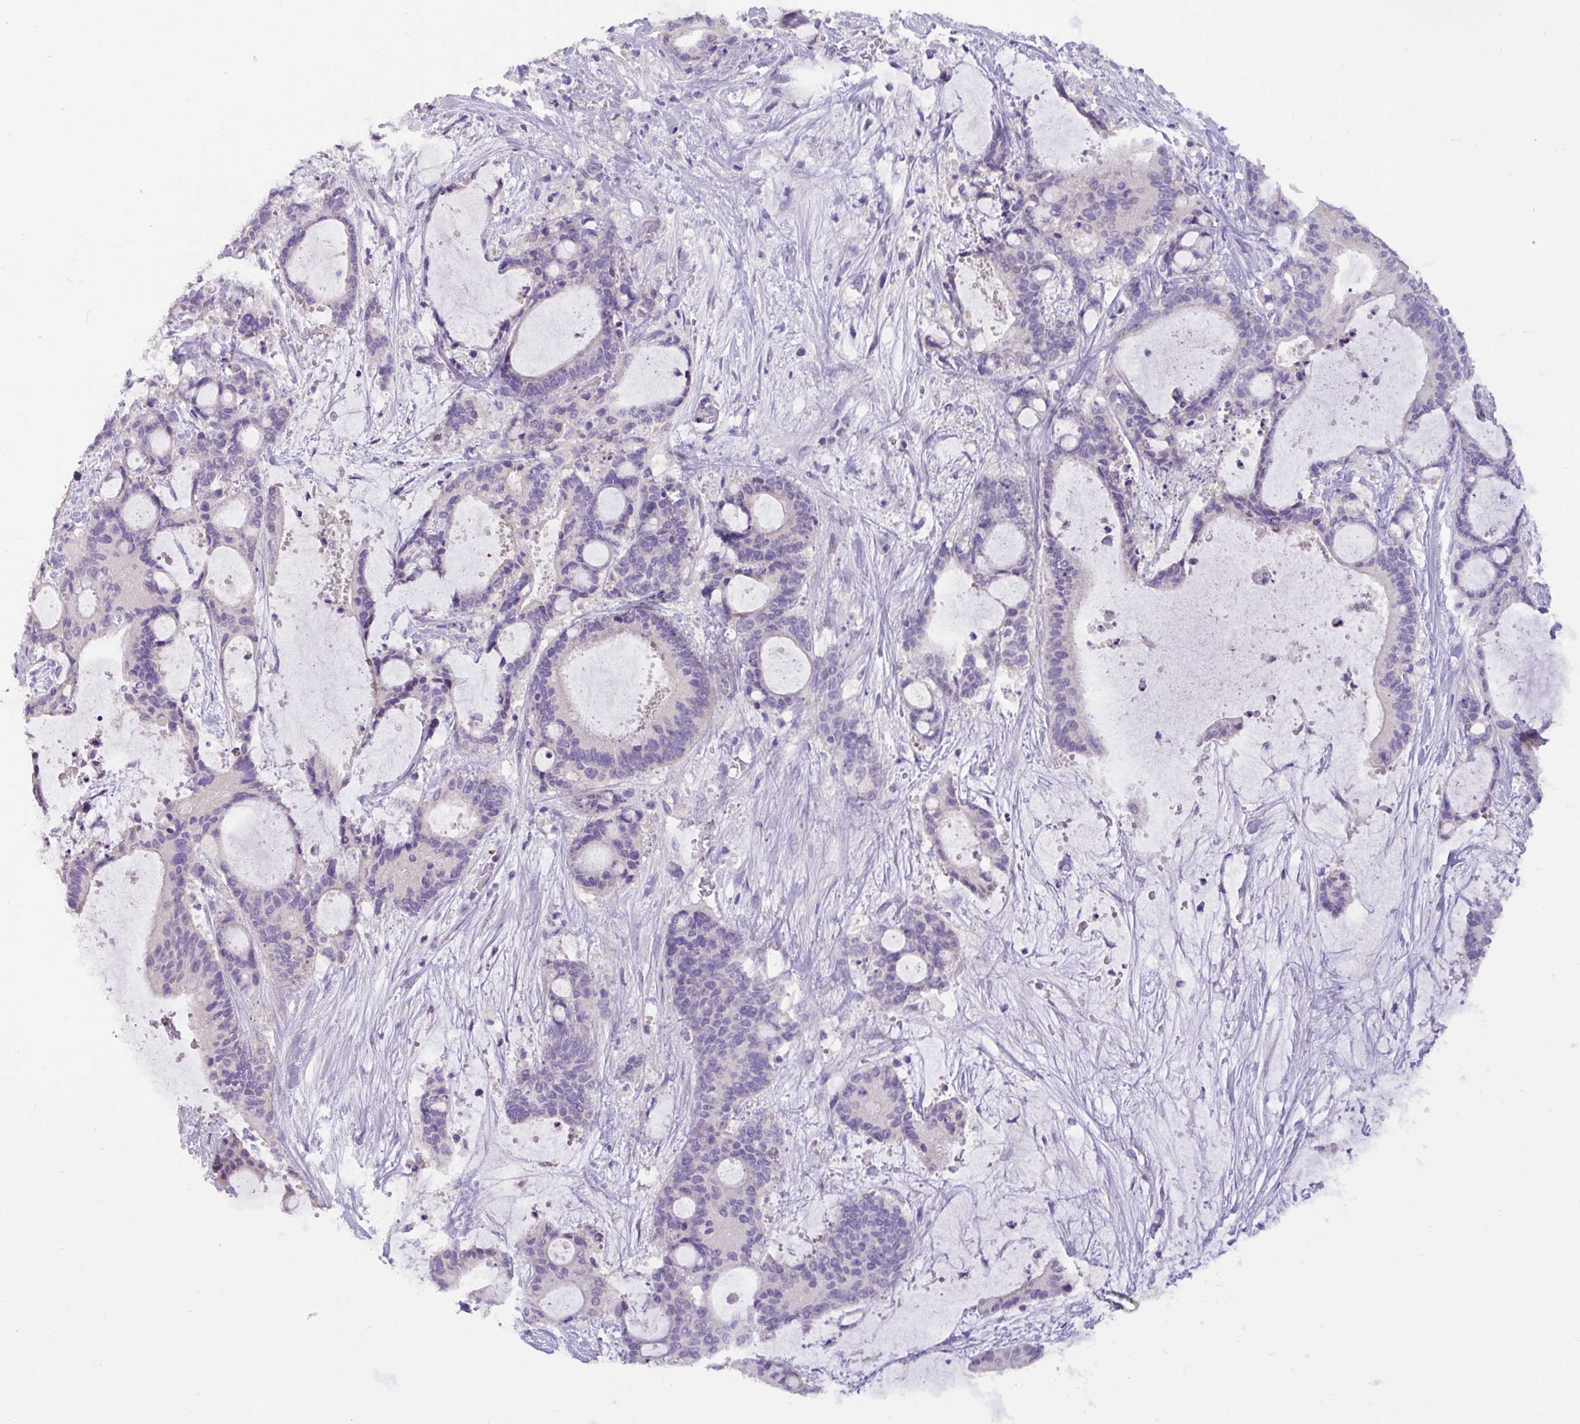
{"staining": {"intensity": "negative", "quantity": "none", "location": "none"}, "tissue": "liver cancer", "cell_type": "Tumor cells", "image_type": "cancer", "snomed": [{"axis": "morphology", "description": "Normal tissue, NOS"}, {"axis": "morphology", "description": "Cholangiocarcinoma"}, {"axis": "topography", "description": "Liver"}, {"axis": "topography", "description": "Peripheral nerve tissue"}], "caption": "Tumor cells are negative for protein expression in human liver cancer.", "gene": "PAX8", "patient": {"sex": "female", "age": 73}}